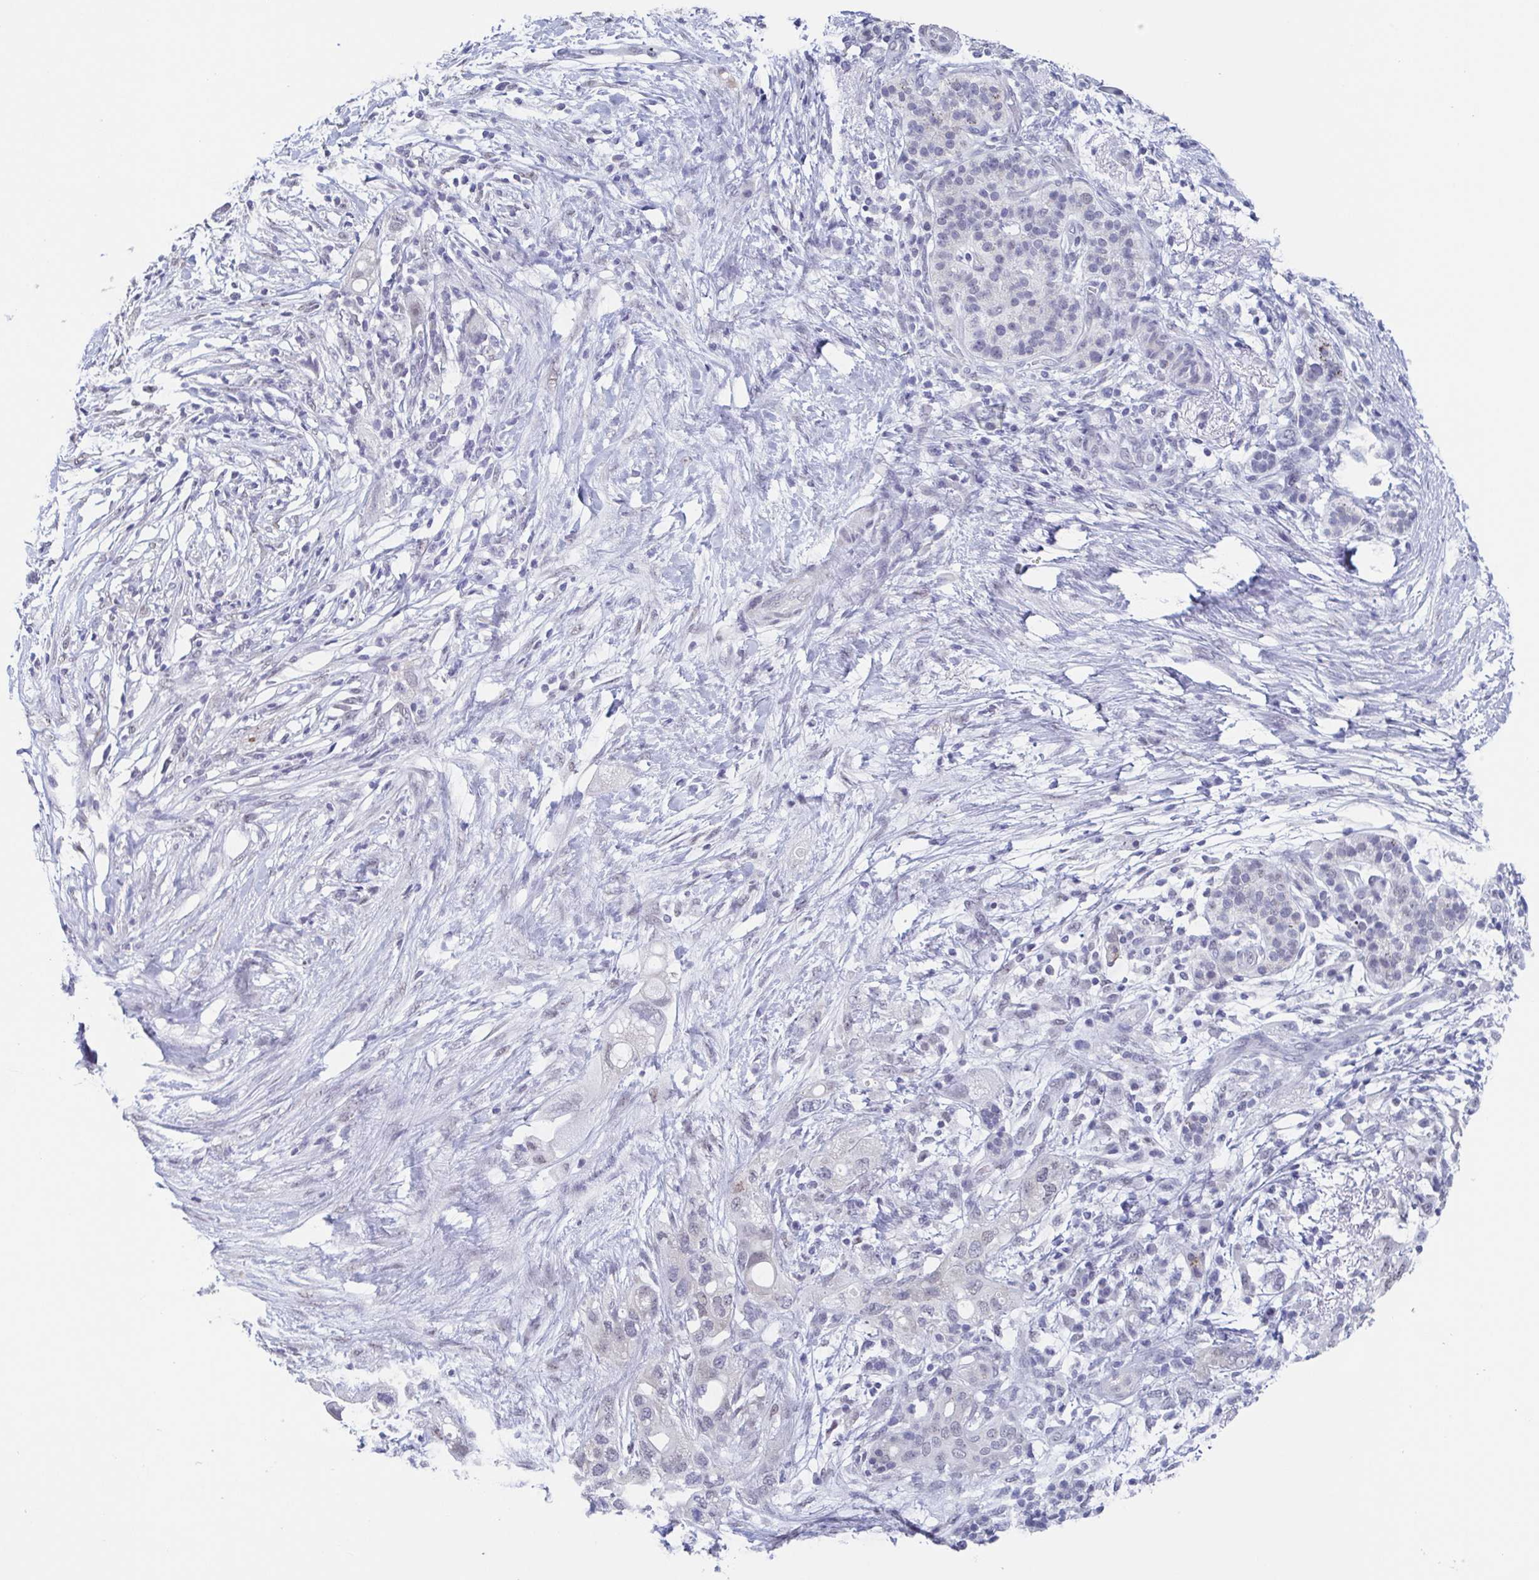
{"staining": {"intensity": "negative", "quantity": "none", "location": "none"}, "tissue": "pancreatic cancer", "cell_type": "Tumor cells", "image_type": "cancer", "snomed": [{"axis": "morphology", "description": "Adenocarcinoma, NOS"}, {"axis": "topography", "description": "Pancreas"}], "caption": "High power microscopy image of an immunohistochemistry micrograph of pancreatic cancer, revealing no significant expression in tumor cells.", "gene": "TMEM92", "patient": {"sex": "female", "age": 72}}